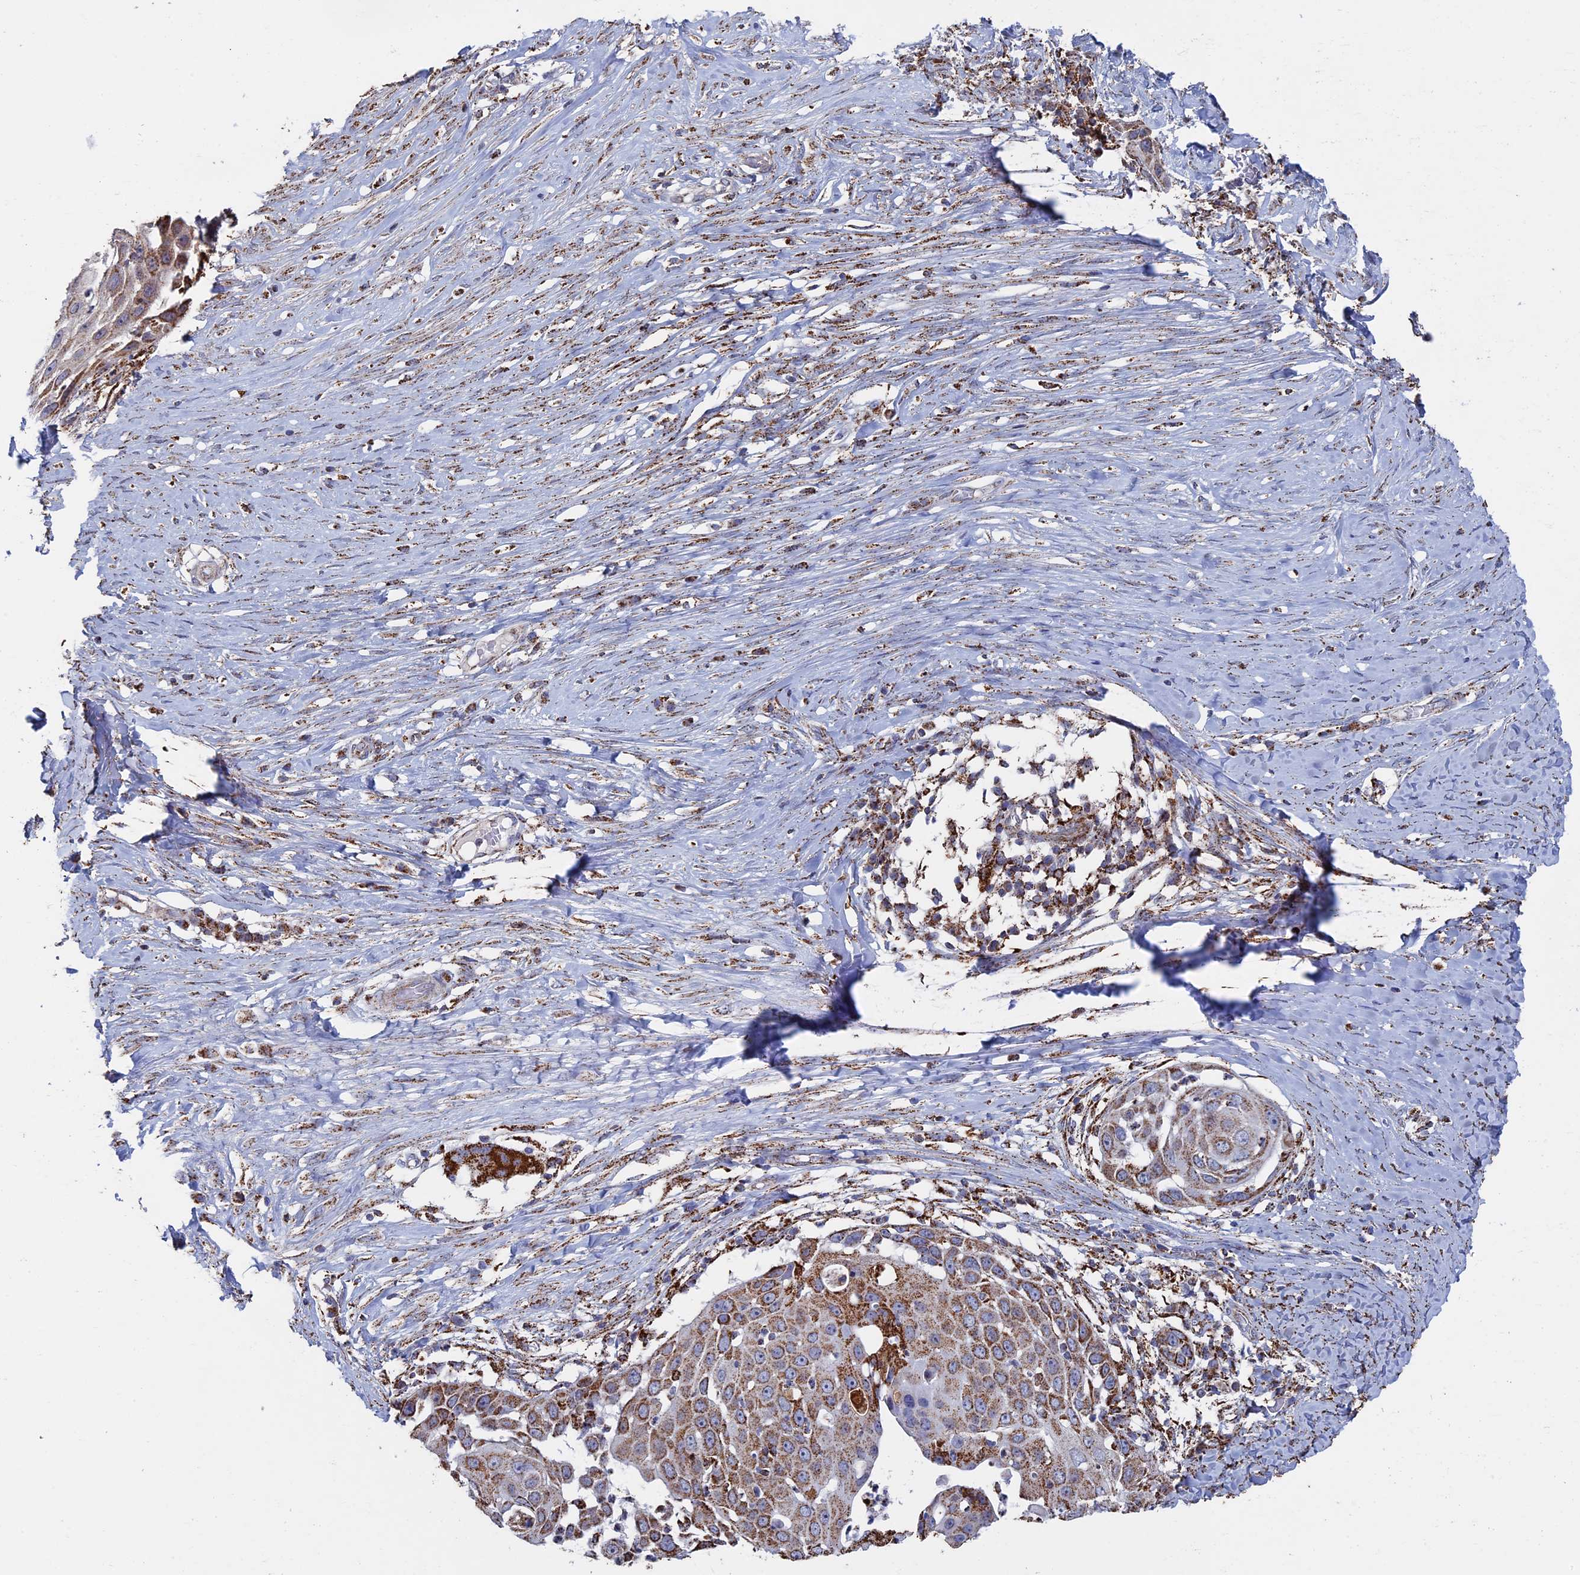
{"staining": {"intensity": "moderate", "quantity": ">75%", "location": "cytoplasmic/membranous"}, "tissue": "skin cancer", "cell_type": "Tumor cells", "image_type": "cancer", "snomed": [{"axis": "morphology", "description": "Squamous cell carcinoma, NOS"}, {"axis": "topography", "description": "Skin"}], "caption": "Protein staining shows moderate cytoplasmic/membranous positivity in approximately >75% of tumor cells in skin cancer.", "gene": "SEC24D", "patient": {"sex": "female", "age": 44}}